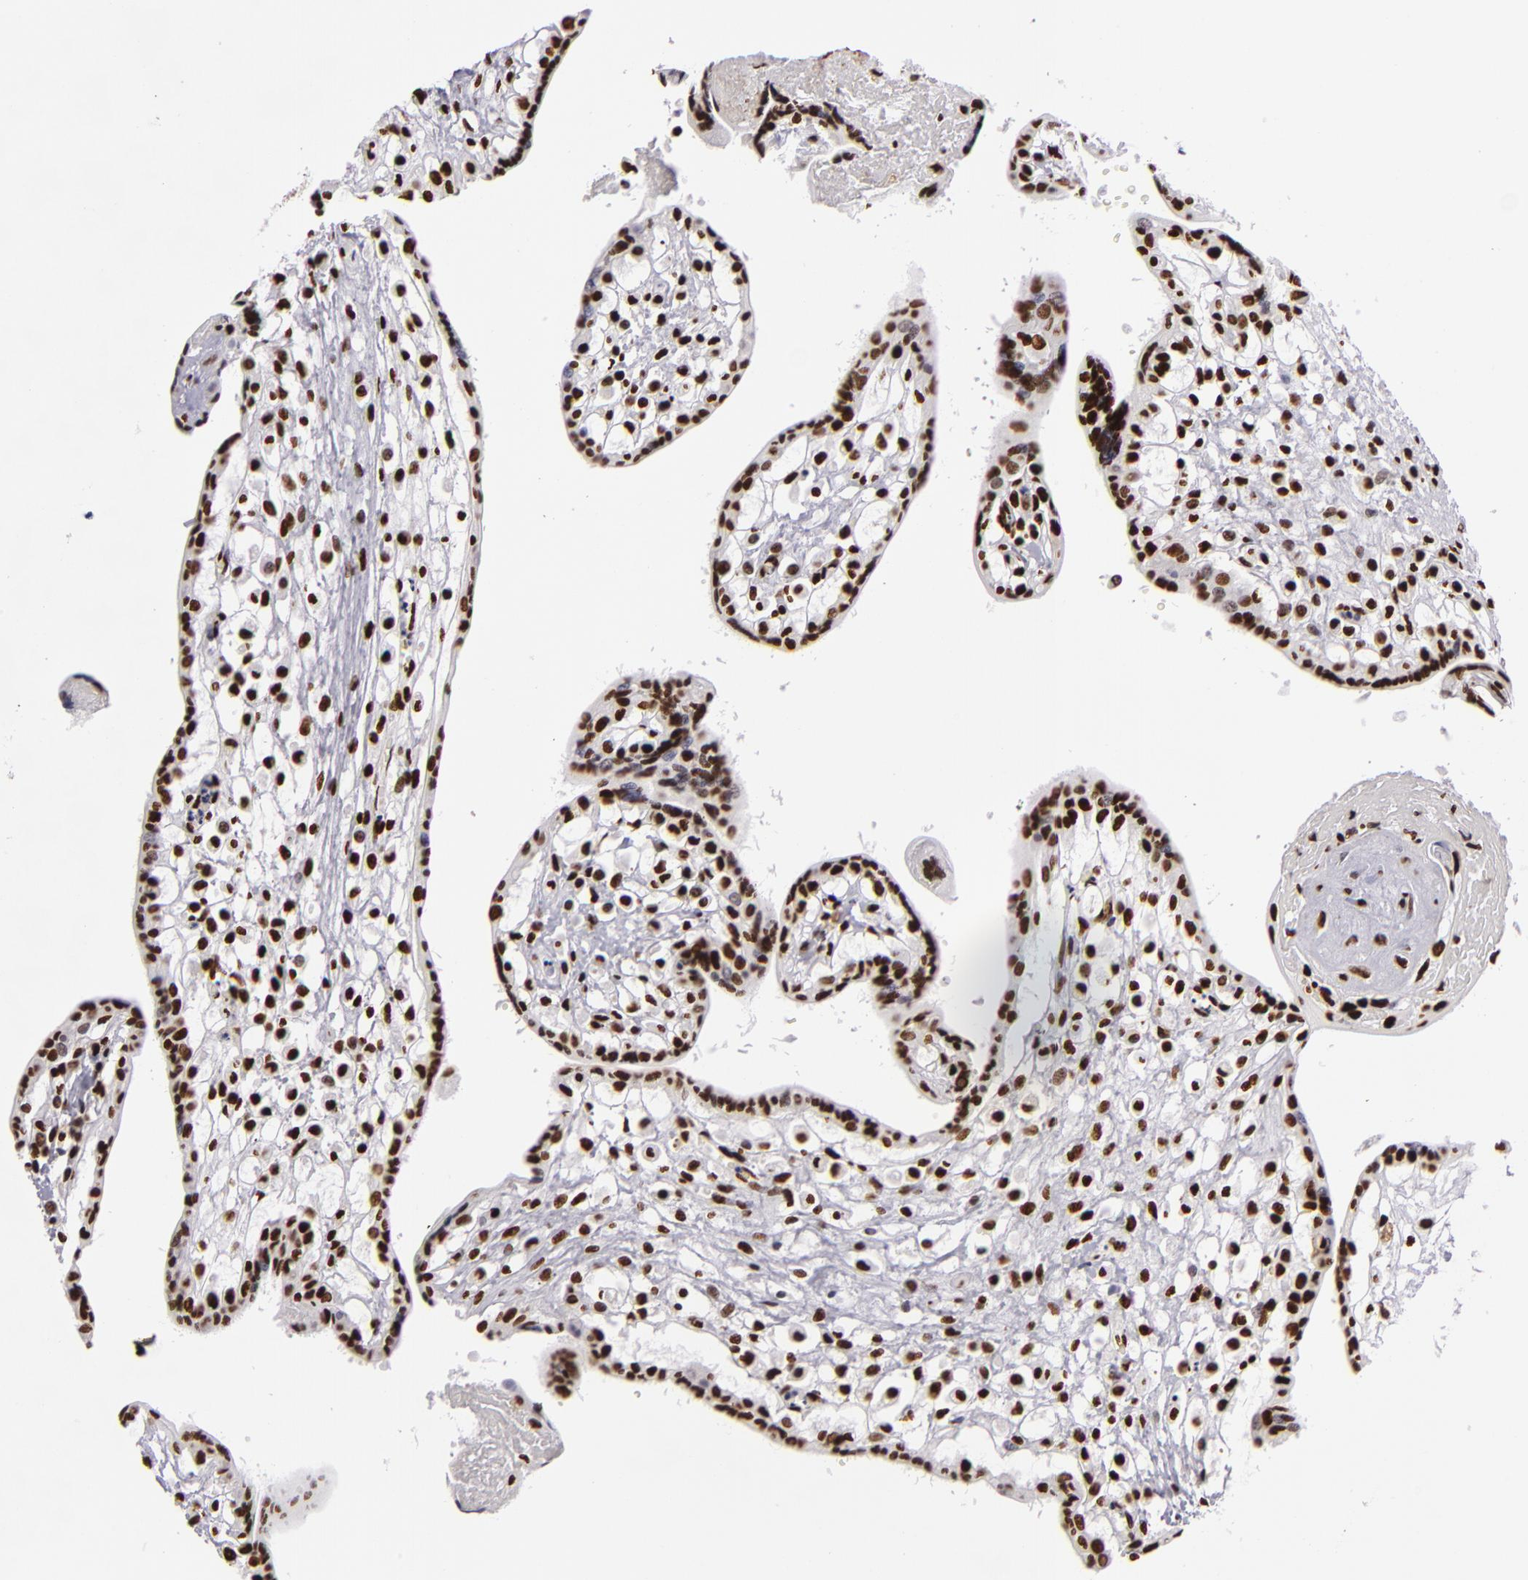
{"staining": {"intensity": "strong", "quantity": ">75%", "location": "nuclear"}, "tissue": "placenta", "cell_type": "Decidual cells", "image_type": "normal", "snomed": [{"axis": "morphology", "description": "Normal tissue, NOS"}, {"axis": "topography", "description": "Placenta"}], "caption": "Placenta stained for a protein demonstrates strong nuclear positivity in decidual cells. (DAB (3,3'-diaminobenzidine) IHC with brightfield microscopy, high magnification).", "gene": "SAFB", "patient": {"sex": "female", "age": 31}}